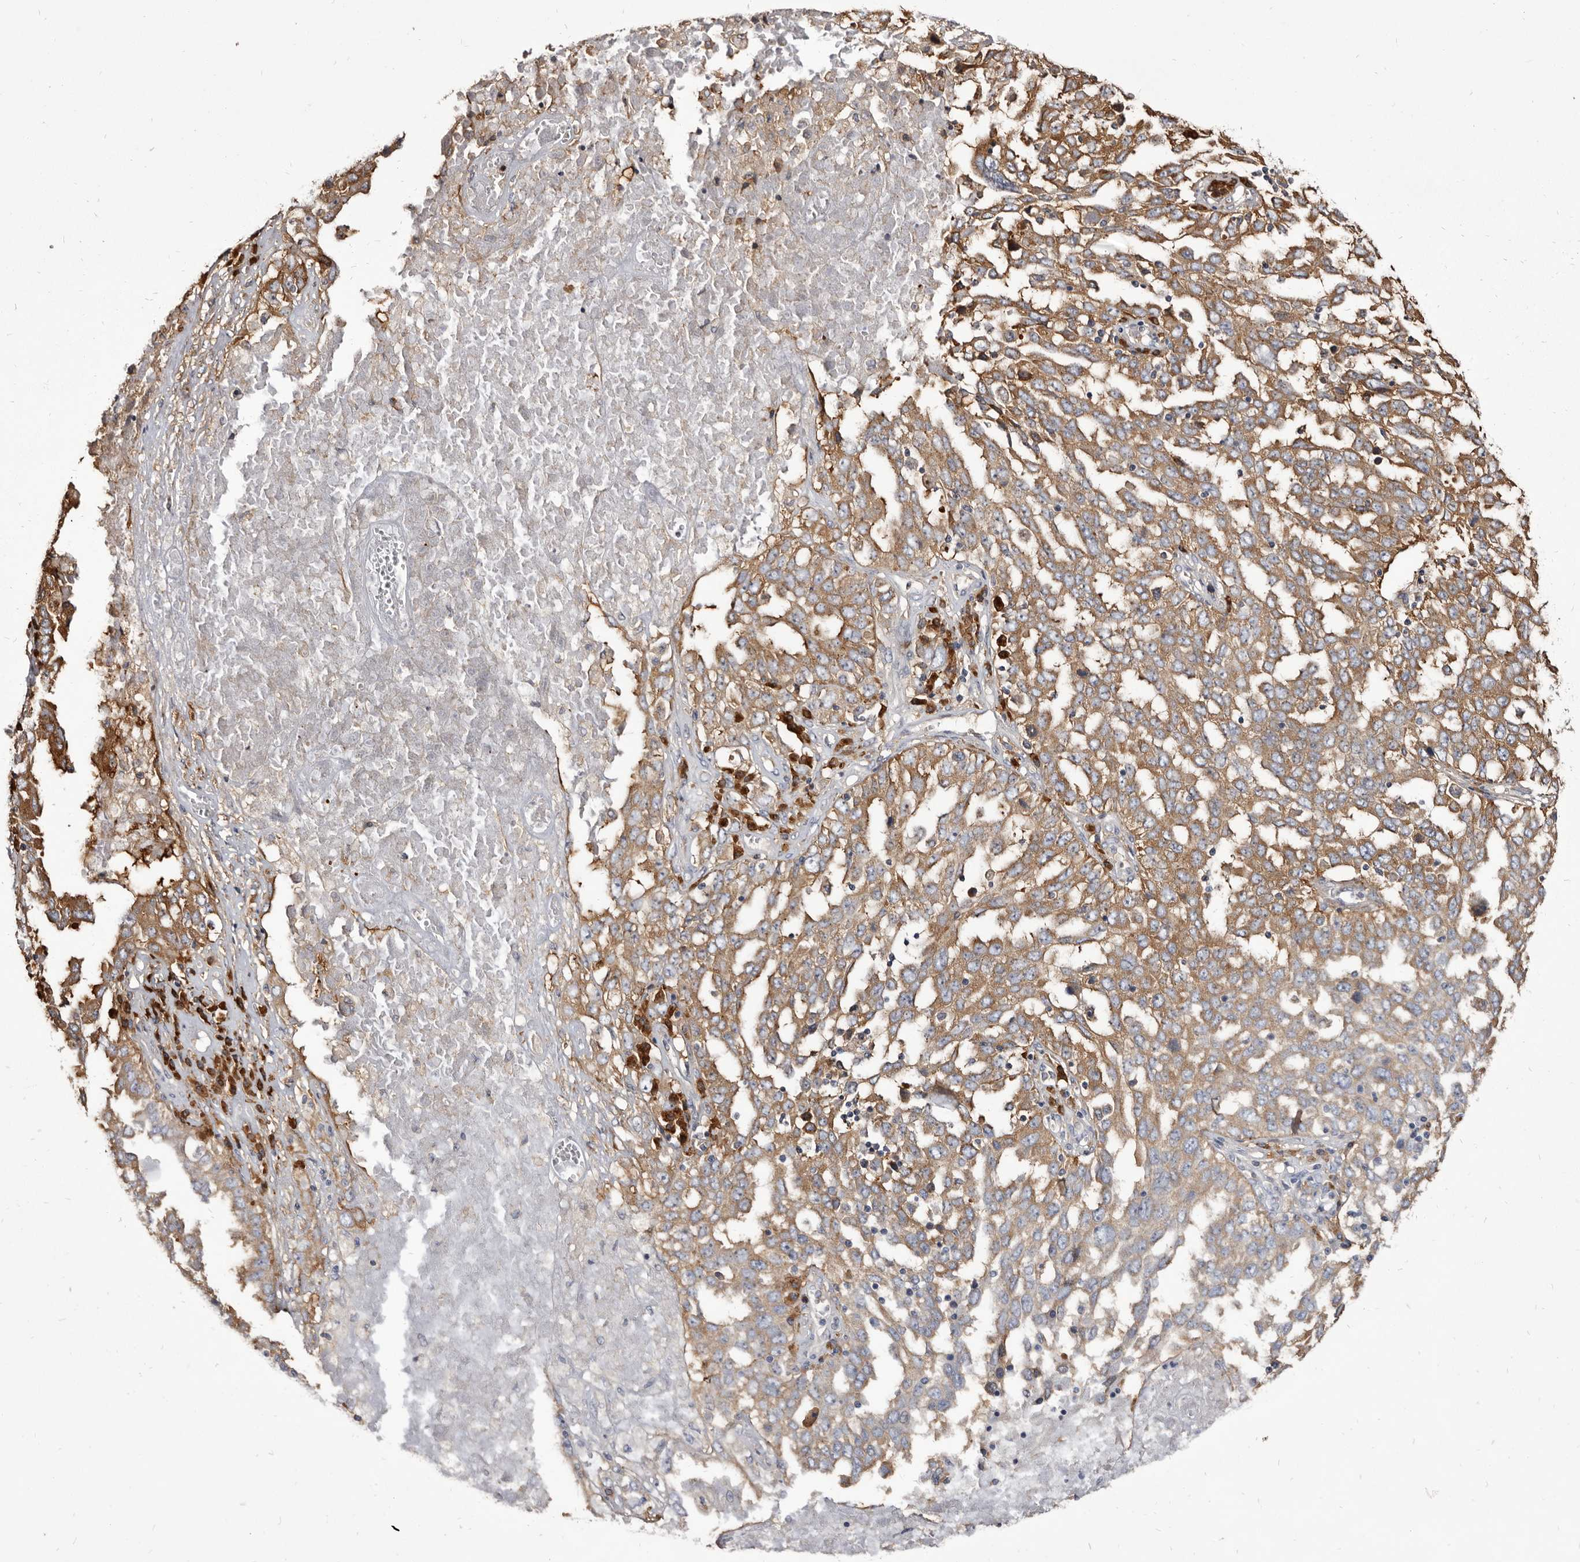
{"staining": {"intensity": "moderate", "quantity": ">75%", "location": "cytoplasmic/membranous"}, "tissue": "ovarian cancer", "cell_type": "Tumor cells", "image_type": "cancer", "snomed": [{"axis": "morphology", "description": "Carcinoma, endometroid"}, {"axis": "topography", "description": "Ovary"}], "caption": "Ovarian cancer (endometroid carcinoma) was stained to show a protein in brown. There is medium levels of moderate cytoplasmic/membranous positivity in approximately >75% of tumor cells.", "gene": "TPD52", "patient": {"sex": "female", "age": 62}}